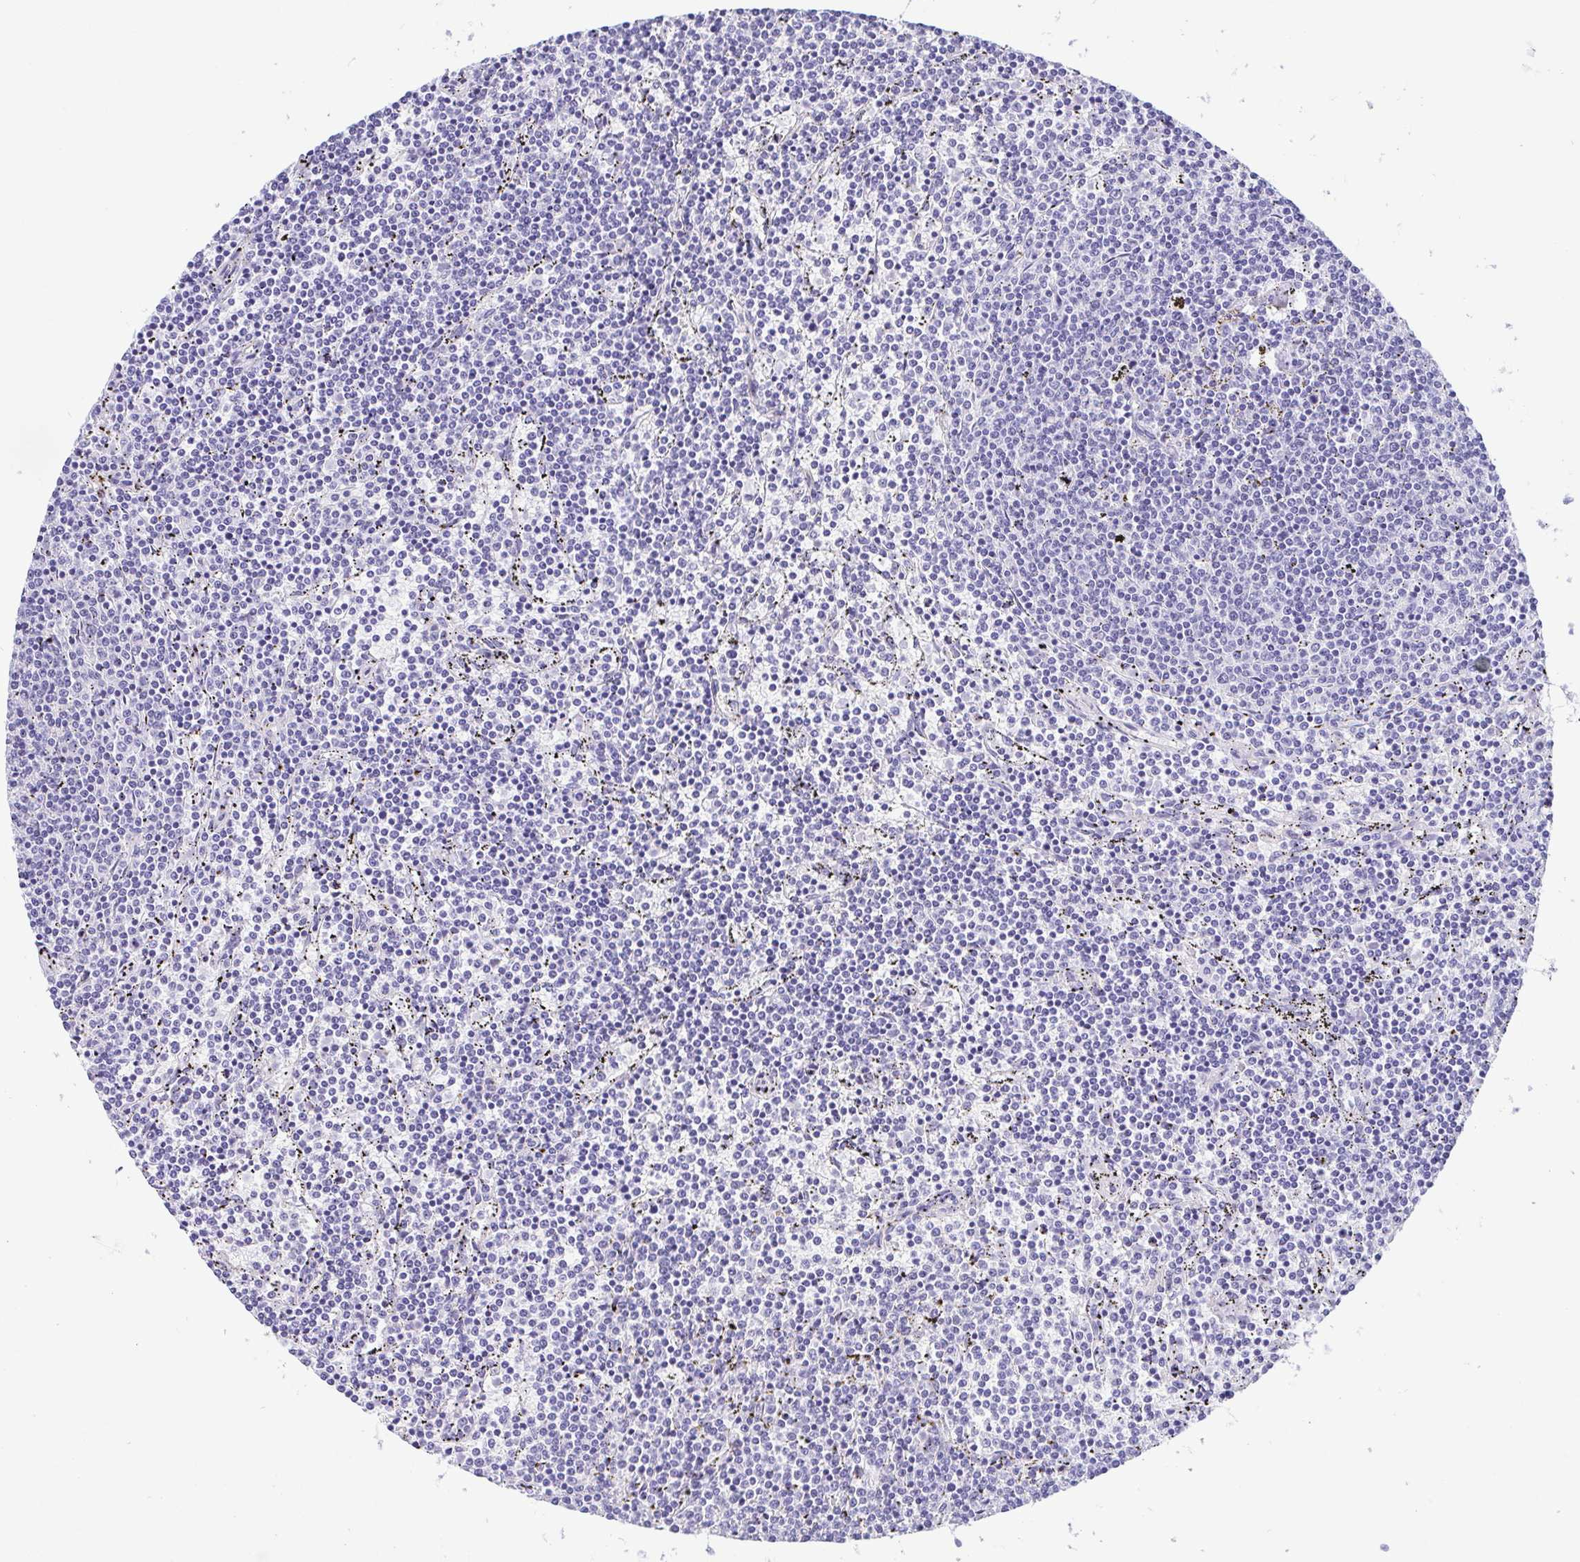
{"staining": {"intensity": "negative", "quantity": "none", "location": "none"}, "tissue": "lymphoma", "cell_type": "Tumor cells", "image_type": "cancer", "snomed": [{"axis": "morphology", "description": "Malignant lymphoma, non-Hodgkin's type, Low grade"}, {"axis": "topography", "description": "Spleen"}], "caption": "Immunohistochemical staining of lymphoma reveals no significant expression in tumor cells.", "gene": "MYL7", "patient": {"sex": "female", "age": 50}}